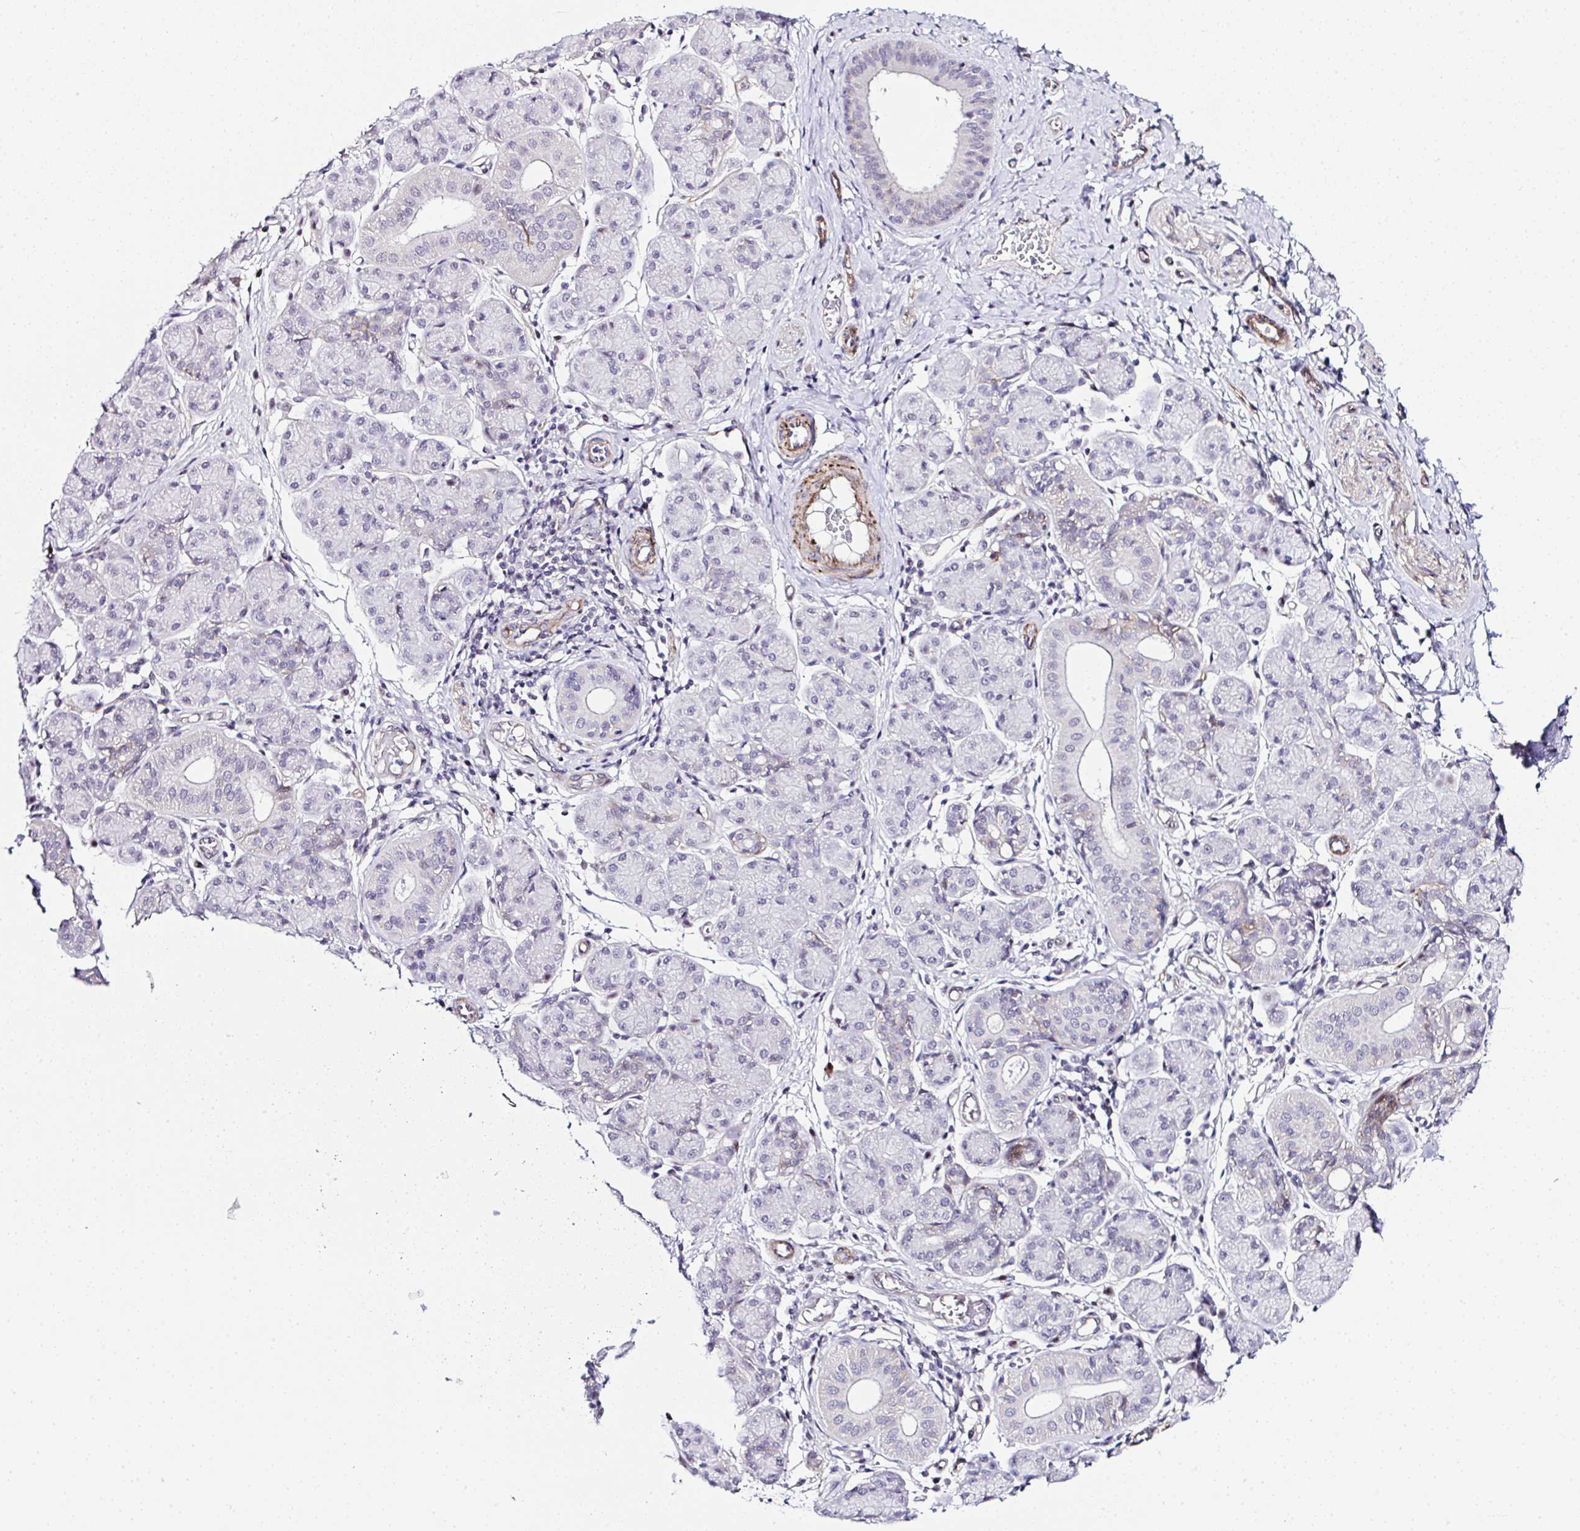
{"staining": {"intensity": "negative", "quantity": "none", "location": "none"}, "tissue": "salivary gland", "cell_type": "Glandular cells", "image_type": "normal", "snomed": [{"axis": "morphology", "description": "Normal tissue, NOS"}, {"axis": "morphology", "description": "Inflammation, NOS"}, {"axis": "topography", "description": "Lymph node"}, {"axis": "topography", "description": "Salivary gland"}], "caption": "Immunohistochemistry (IHC) histopathology image of normal salivary gland stained for a protein (brown), which shows no expression in glandular cells.", "gene": "FBXO34", "patient": {"sex": "male", "age": 3}}